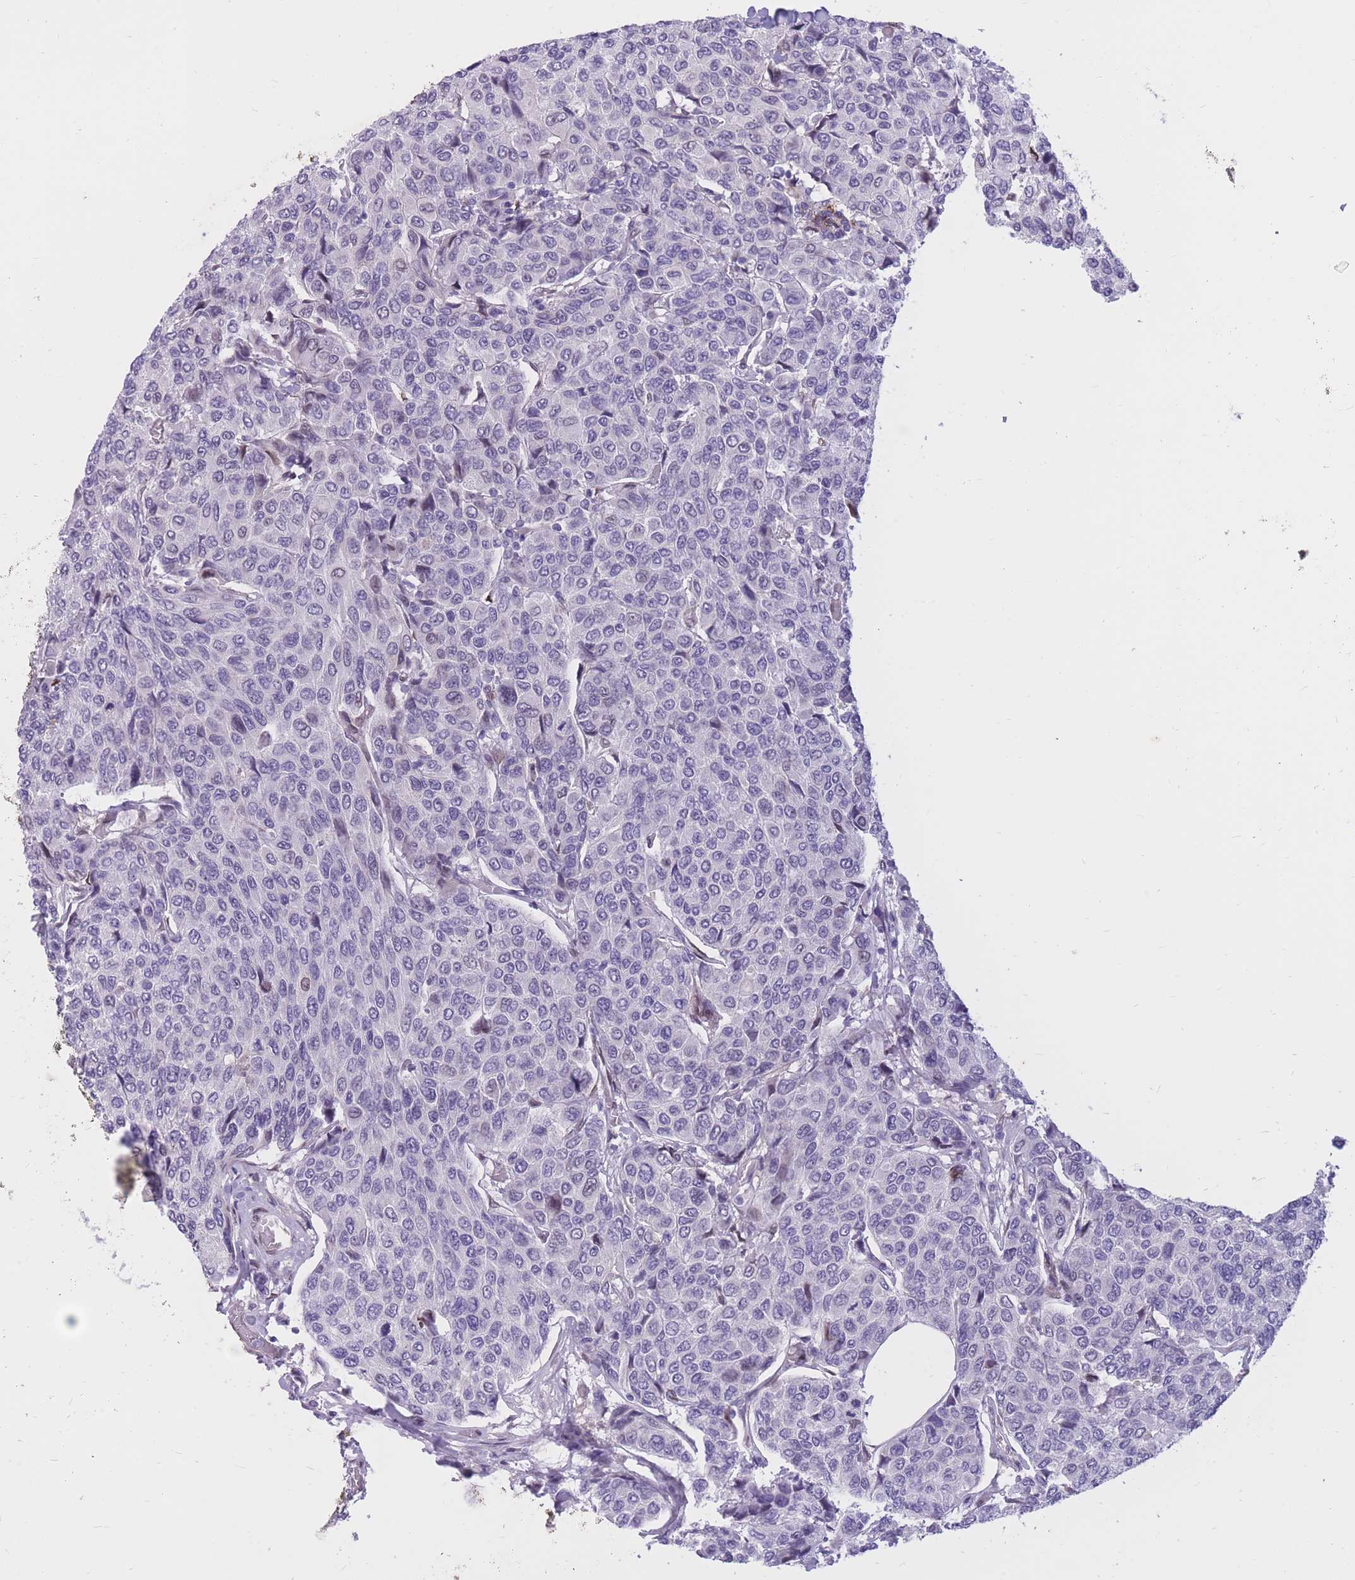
{"staining": {"intensity": "negative", "quantity": "none", "location": "none"}, "tissue": "breast cancer", "cell_type": "Tumor cells", "image_type": "cancer", "snomed": [{"axis": "morphology", "description": "Duct carcinoma"}, {"axis": "topography", "description": "Breast"}], "caption": "The micrograph displays no significant positivity in tumor cells of breast cancer (invasive ductal carcinoma).", "gene": "HOOK2", "patient": {"sex": "female", "age": 55}}